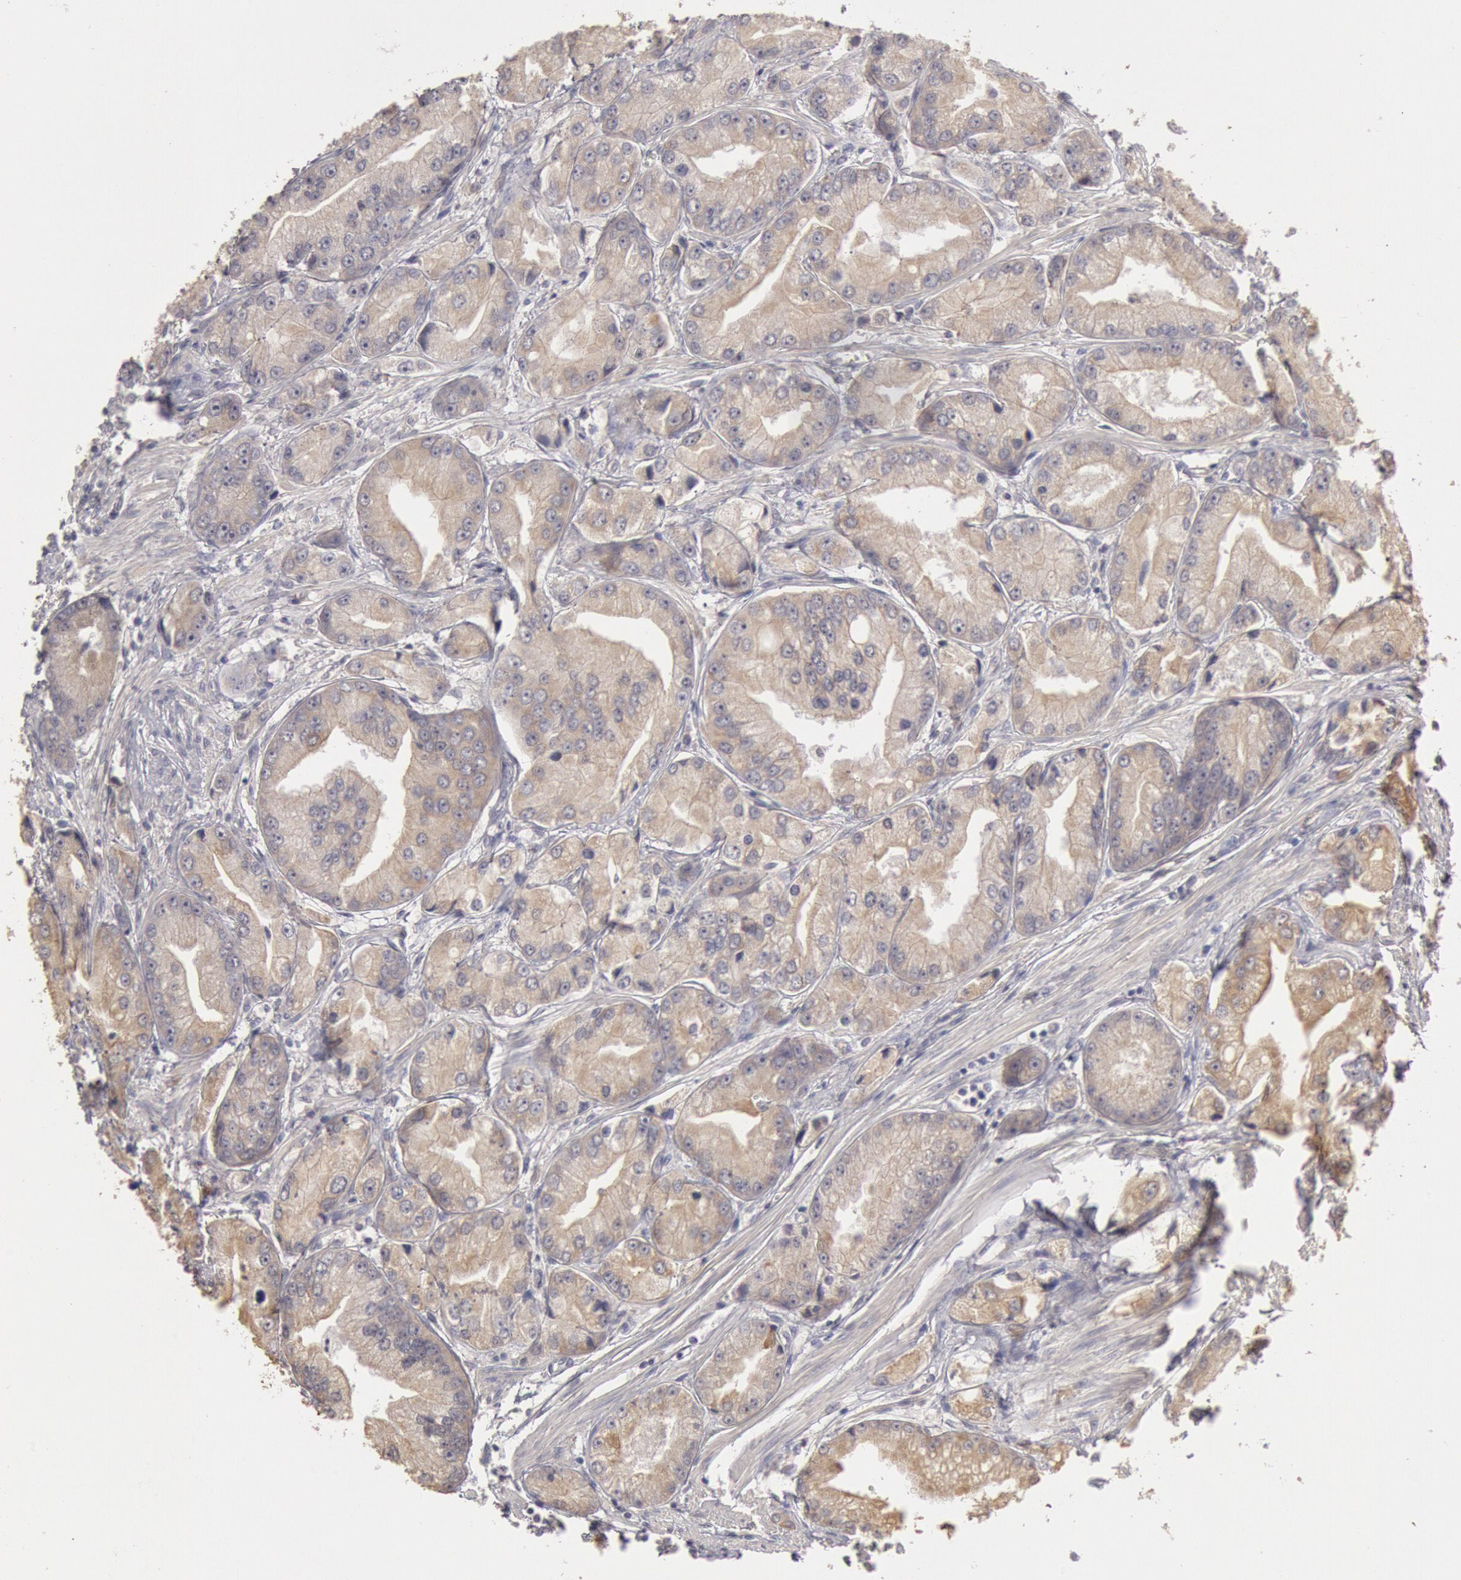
{"staining": {"intensity": "weak", "quantity": ">75%", "location": "cytoplasmic/membranous"}, "tissue": "prostate cancer", "cell_type": "Tumor cells", "image_type": "cancer", "snomed": [{"axis": "morphology", "description": "Adenocarcinoma, Medium grade"}, {"axis": "topography", "description": "Prostate"}], "caption": "High-magnification brightfield microscopy of prostate cancer stained with DAB (3,3'-diaminobenzidine) (brown) and counterstained with hematoxylin (blue). tumor cells exhibit weak cytoplasmic/membranous expression is identified in about>75% of cells. (IHC, brightfield microscopy, high magnification).", "gene": "ZFP36L1", "patient": {"sex": "male", "age": 72}}